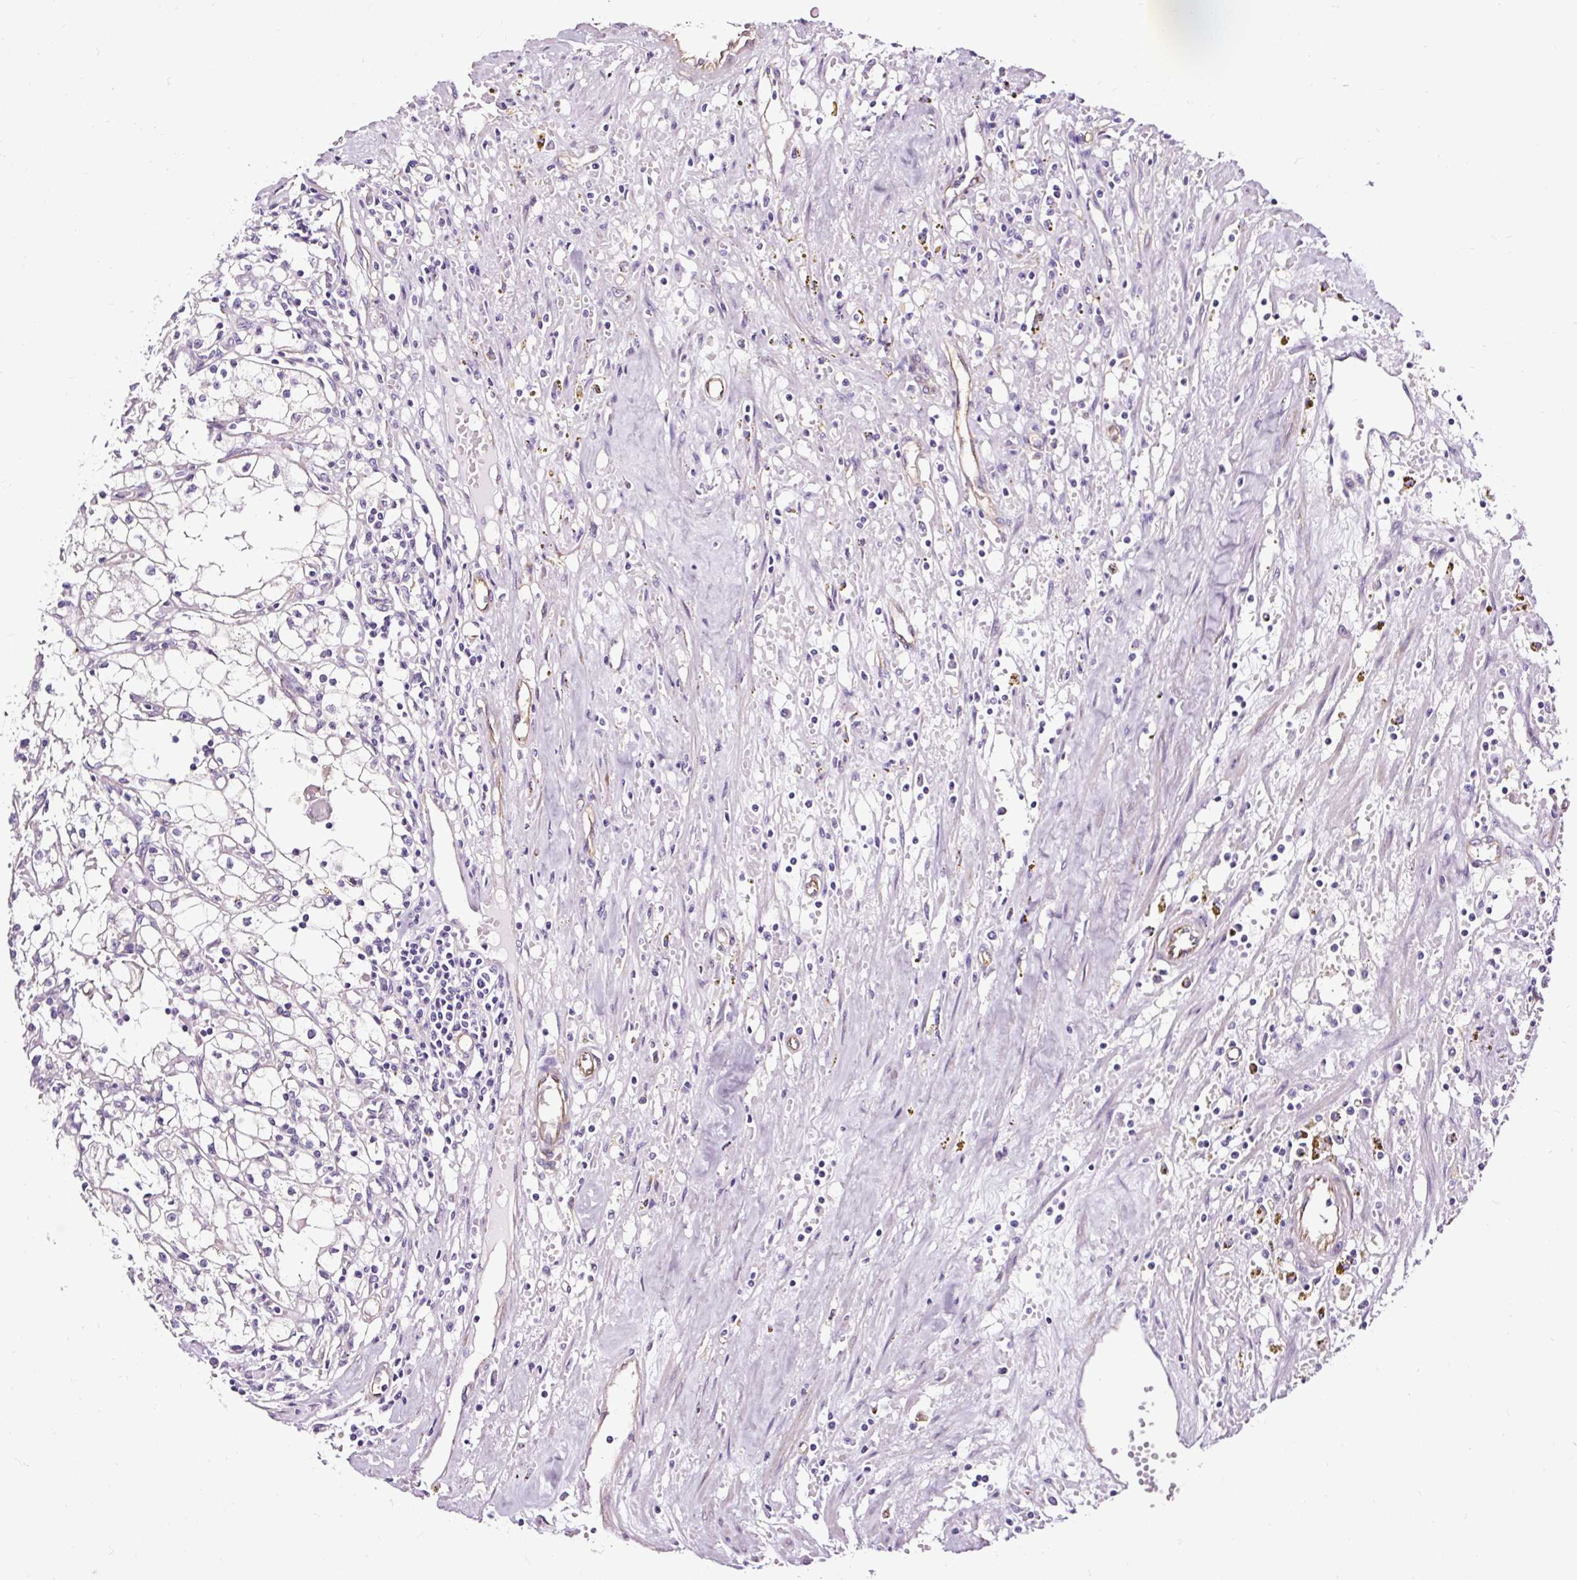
{"staining": {"intensity": "negative", "quantity": "none", "location": "none"}, "tissue": "renal cancer", "cell_type": "Tumor cells", "image_type": "cancer", "snomed": [{"axis": "morphology", "description": "Adenocarcinoma, NOS"}, {"axis": "topography", "description": "Kidney"}], "caption": "High power microscopy photomicrograph of an immunohistochemistry (IHC) photomicrograph of renal cancer (adenocarcinoma), revealing no significant expression in tumor cells. (Stains: DAB immunohistochemistry with hematoxylin counter stain, Microscopy: brightfield microscopy at high magnification).", "gene": "SLC7A8", "patient": {"sex": "male", "age": 56}}